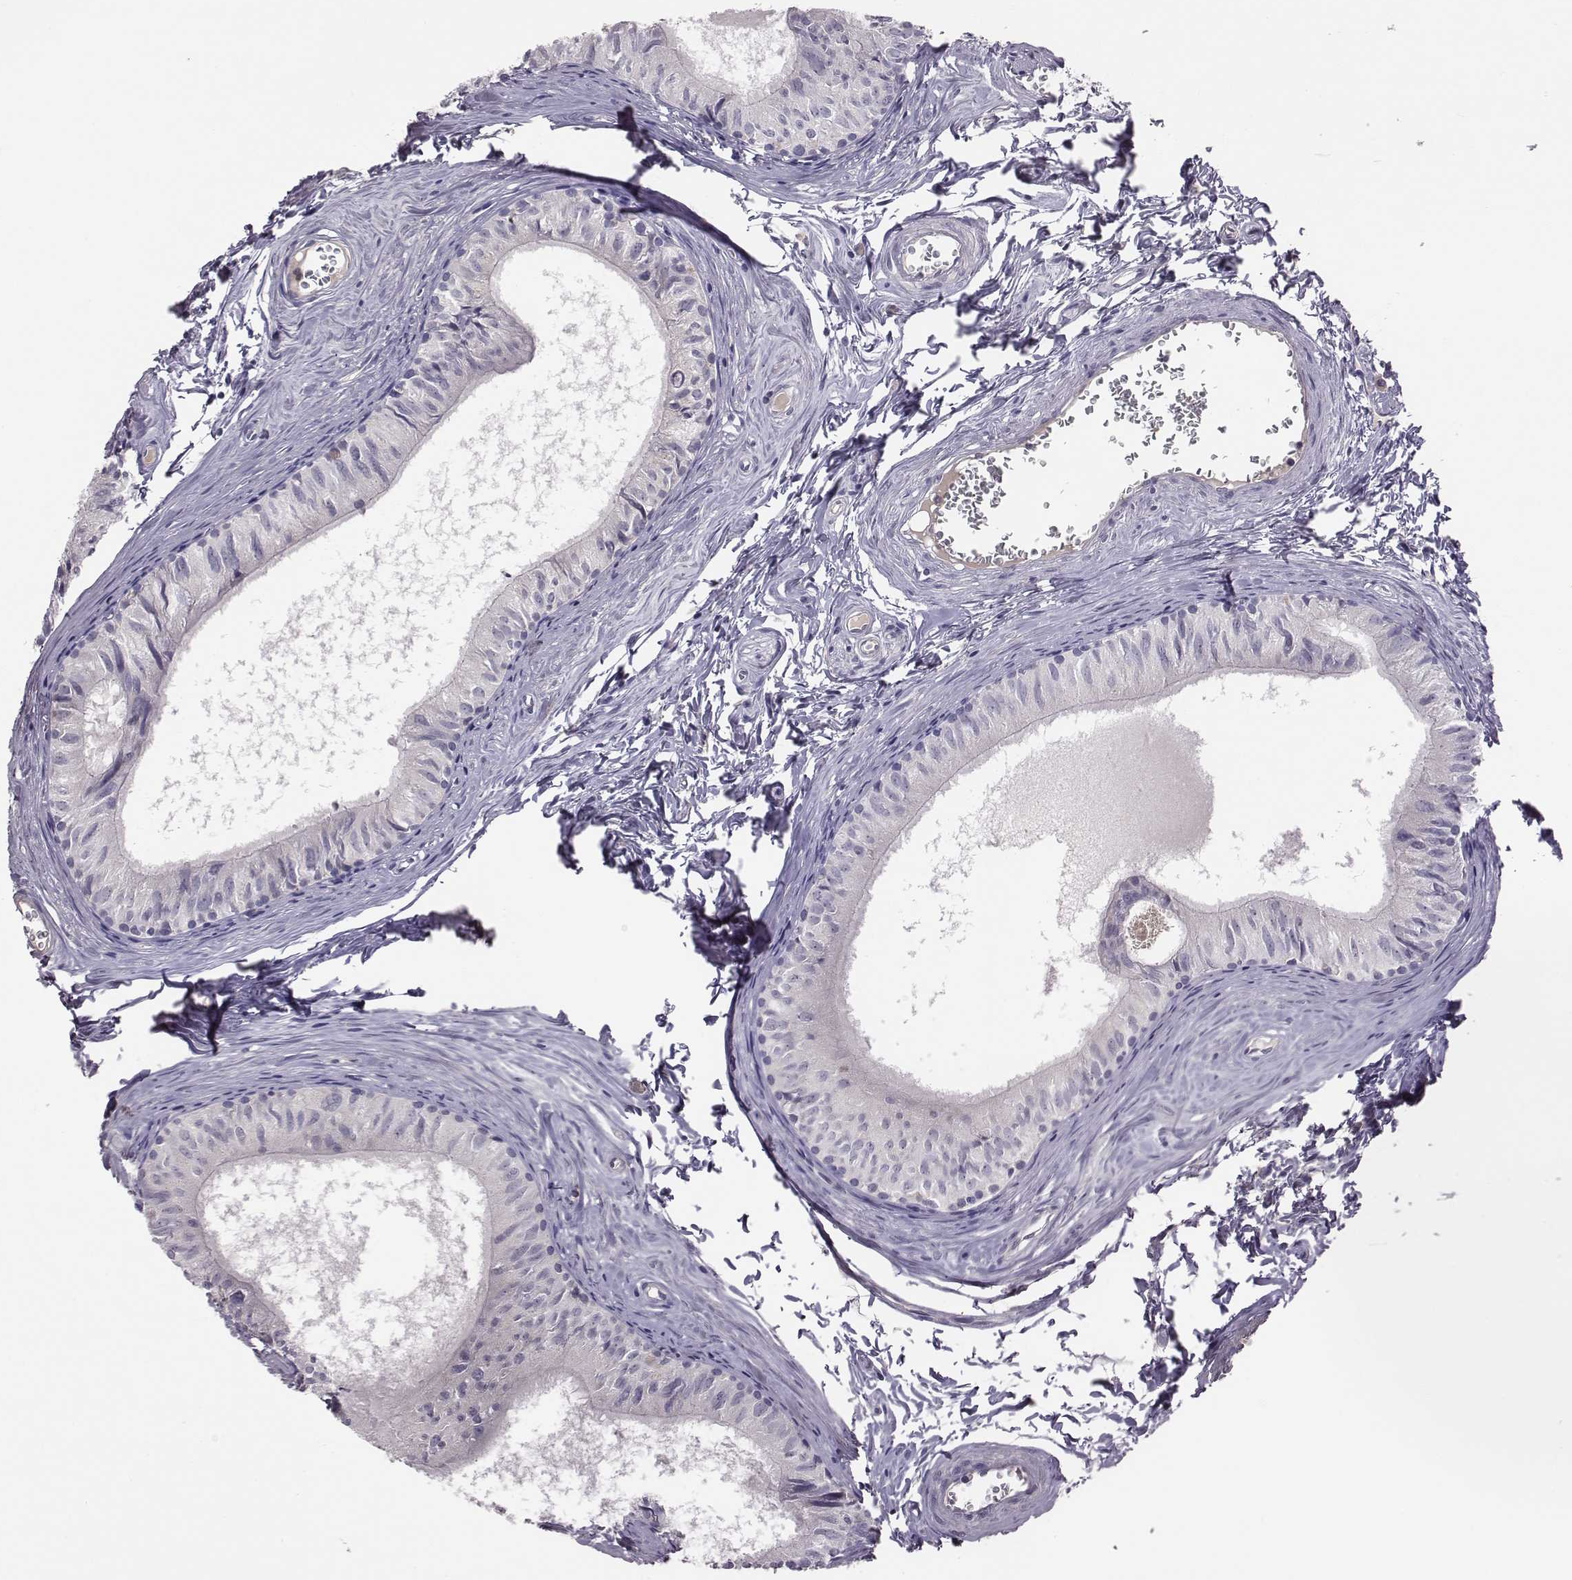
{"staining": {"intensity": "negative", "quantity": "none", "location": "none"}, "tissue": "epididymis", "cell_type": "Glandular cells", "image_type": "normal", "snomed": [{"axis": "morphology", "description": "Normal tissue, NOS"}, {"axis": "topography", "description": "Epididymis"}], "caption": "Protein analysis of unremarkable epididymis exhibits no significant staining in glandular cells. The staining is performed using DAB brown chromogen with nuclei counter-stained in using hematoxylin.", "gene": "KMO", "patient": {"sex": "male", "age": 52}}